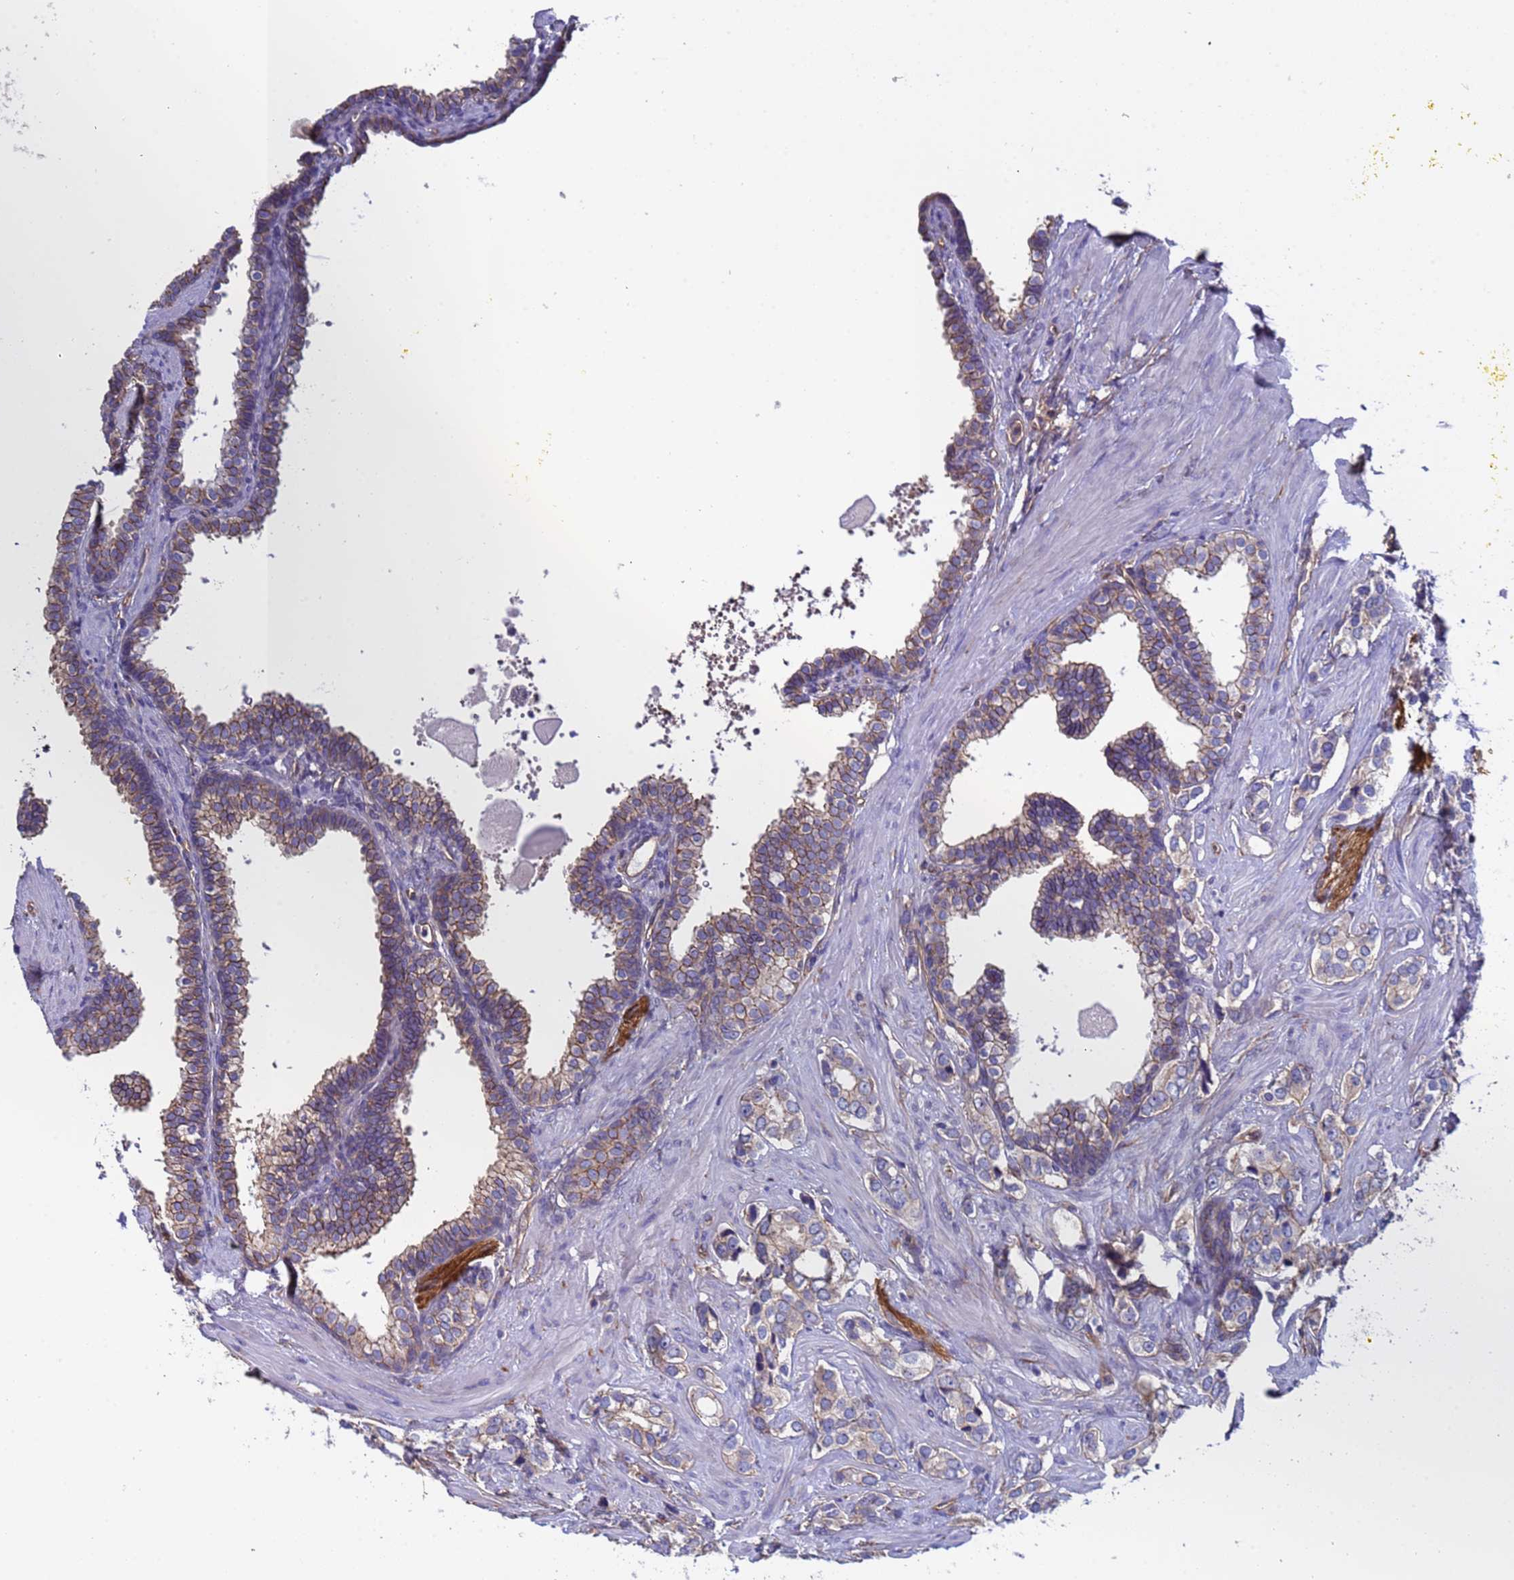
{"staining": {"intensity": "weak", "quantity": "<25%", "location": "cytoplasmic/membranous"}, "tissue": "prostate cancer", "cell_type": "Tumor cells", "image_type": "cancer", "snomed": [{"axis": "morphology", "description": "Adenocarcinoma, High grade"}, {"axis": "topography", "description": "Prostate"}], "caption": "This is a image of immunohistochemistry (IHC) staining of prostate cancer, which shows no positivity in tumor cells.", "gene": "ZNF248", "patient": {"sex": "male", "age": 66}}